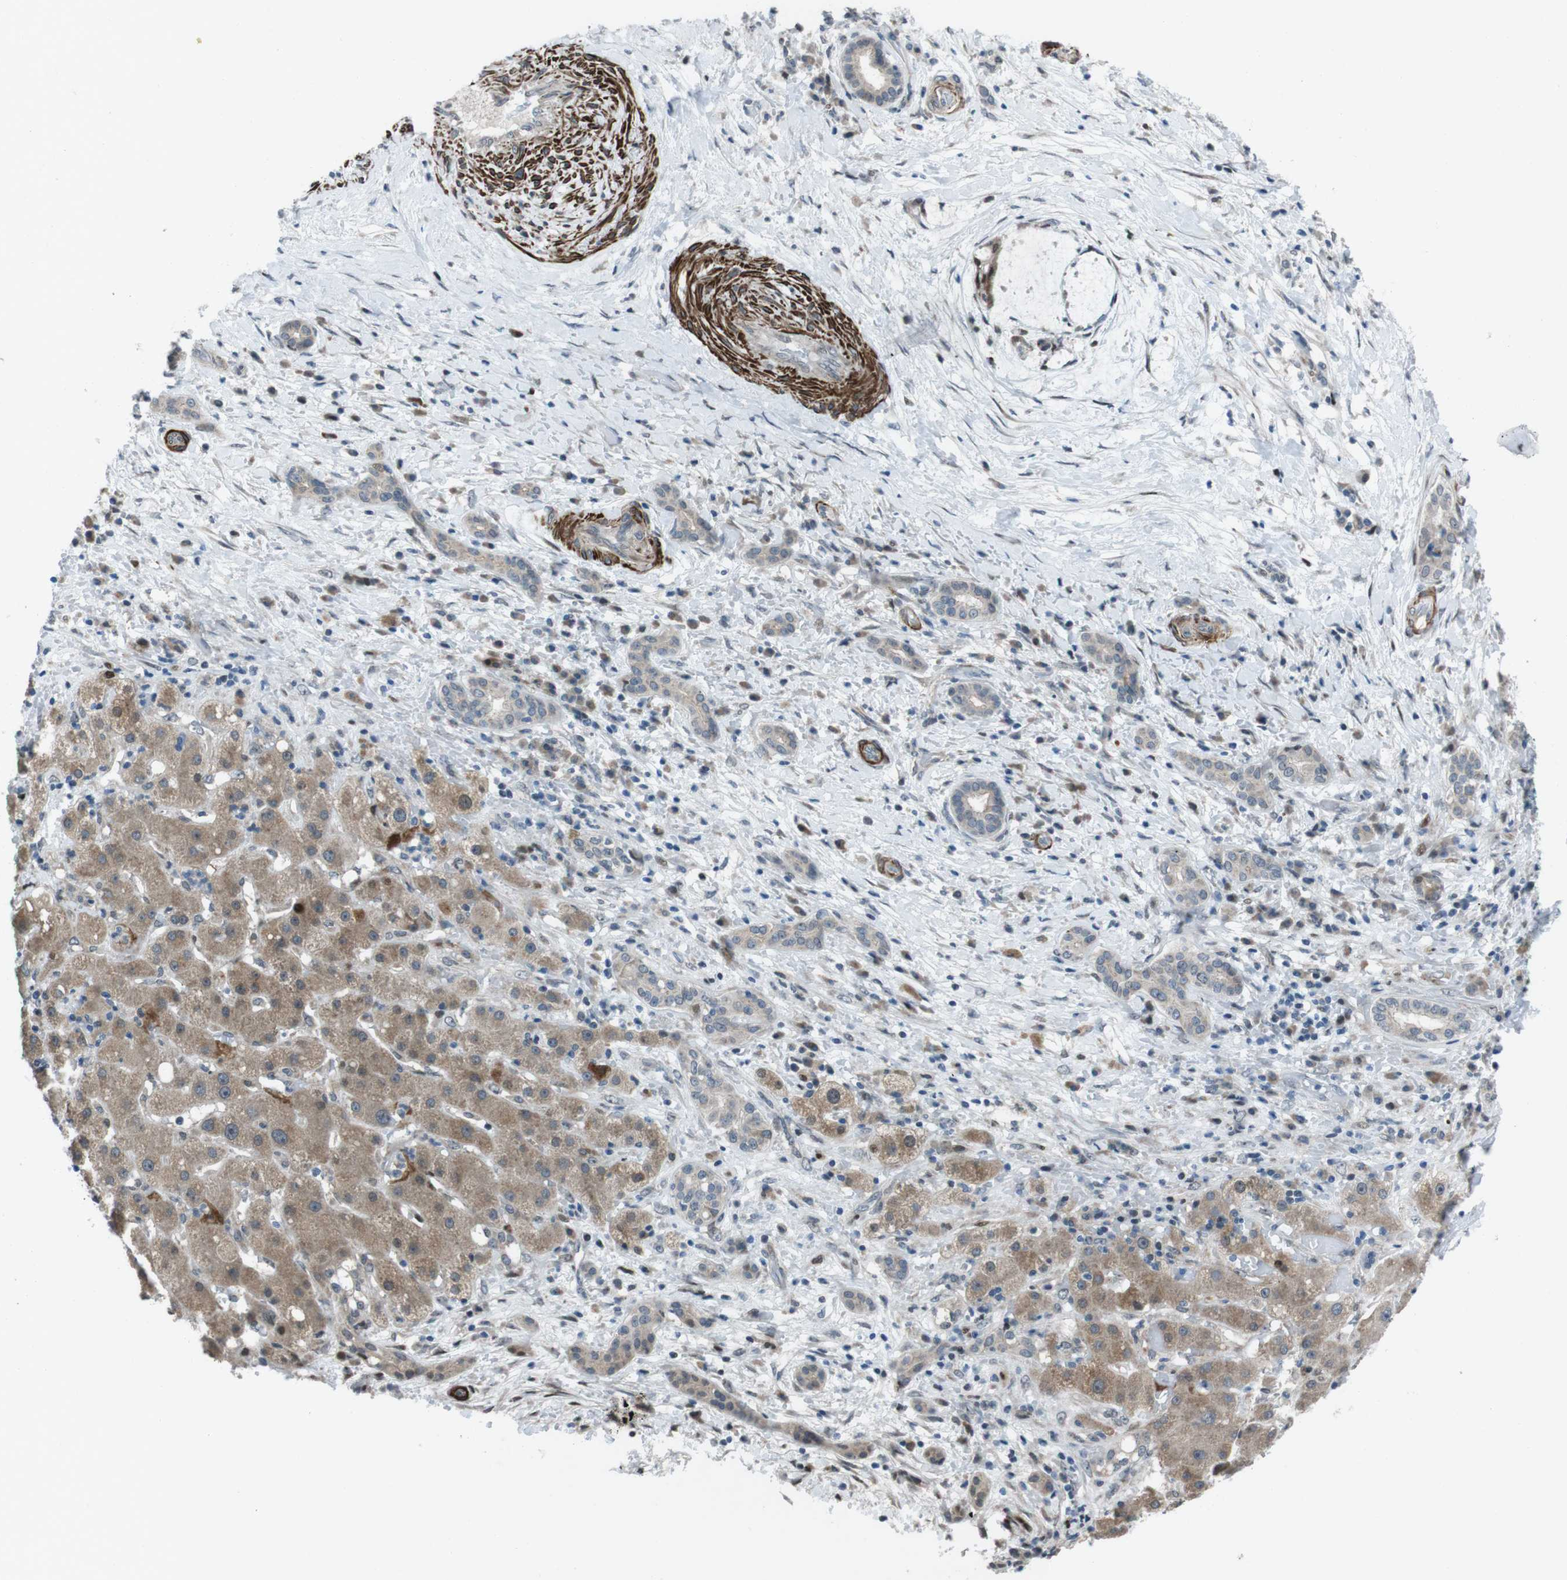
{"staining": {"intensity": "moderate", "quantity": ">75%", "location": "cytoplasmic/membranous,nuclear"}, "tissue": "liver cancer", "cell_type": "Tumor cells", "image_type": "cancer", "snomed": [{"axis": "morphology", "description": "Cholangiocarcinoma"}, {"axis": "topography", "description": "Liver"}], "caption": "DAB immunohistochemical staining of liver cancer (cholangiocarcinoma) exhibits moderate cytoplasmic/membranous and nuclear protein staining in about >75% of tumor cells.", "gene": "PBRM1", "patient": {"sex": "female", "age": 73}}